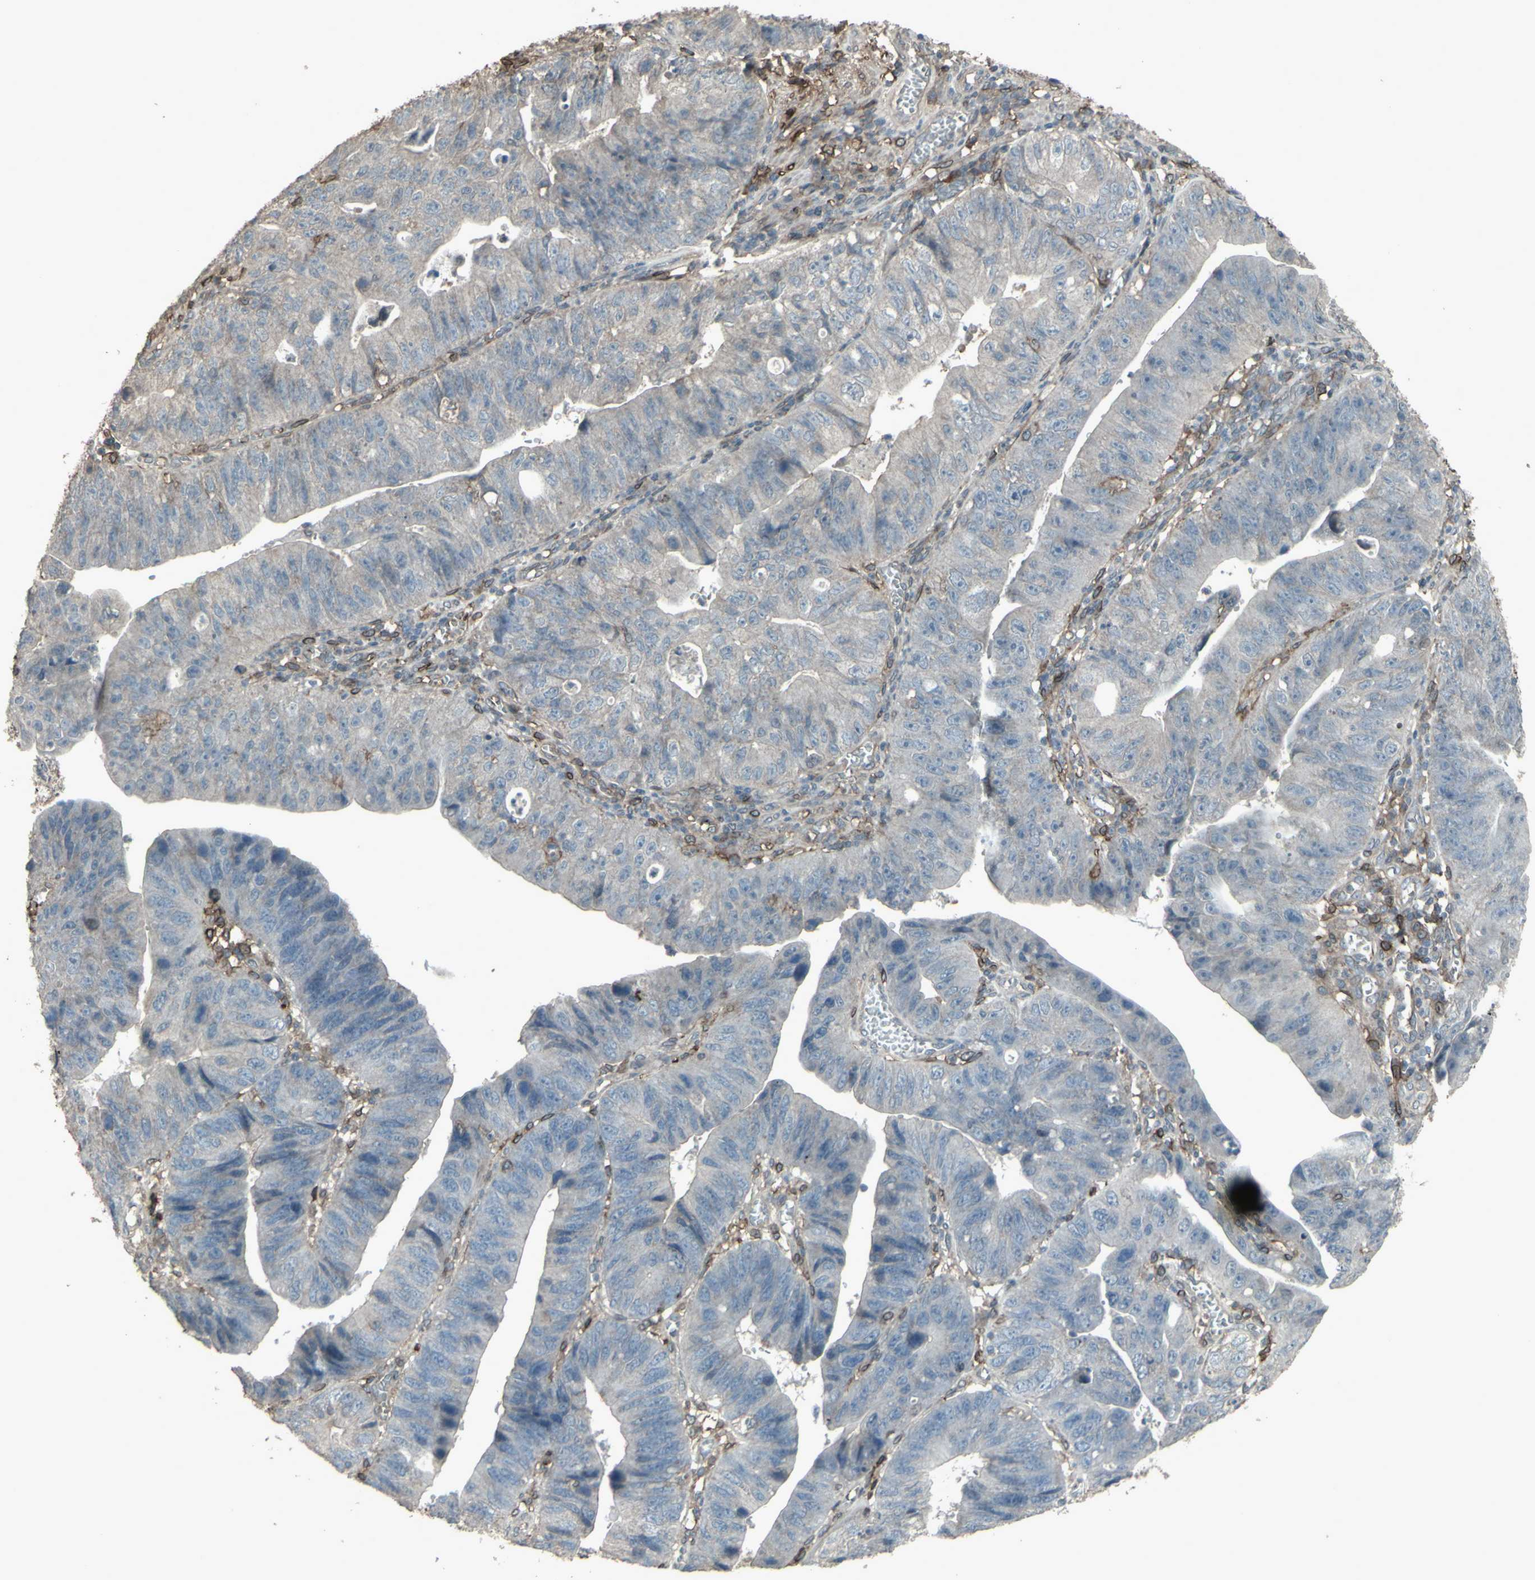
{"staining": {"intensity": "negative", "quantity": "none", "location": "none"}, "tissue": "stomach cancer", "cell_type": "Tumor cells", "image_type": "cancer", "snomed": [{"axis": "morphology", "description": "Adenocarcinoma, NOS"}, {"axis": "topography", "description": "Stomach"}], "caption": "Tumor cells are negative for brown protein staining in stomach cancer.", "gene": "SMO", "patient": {"sex": "male", "age": 59}}